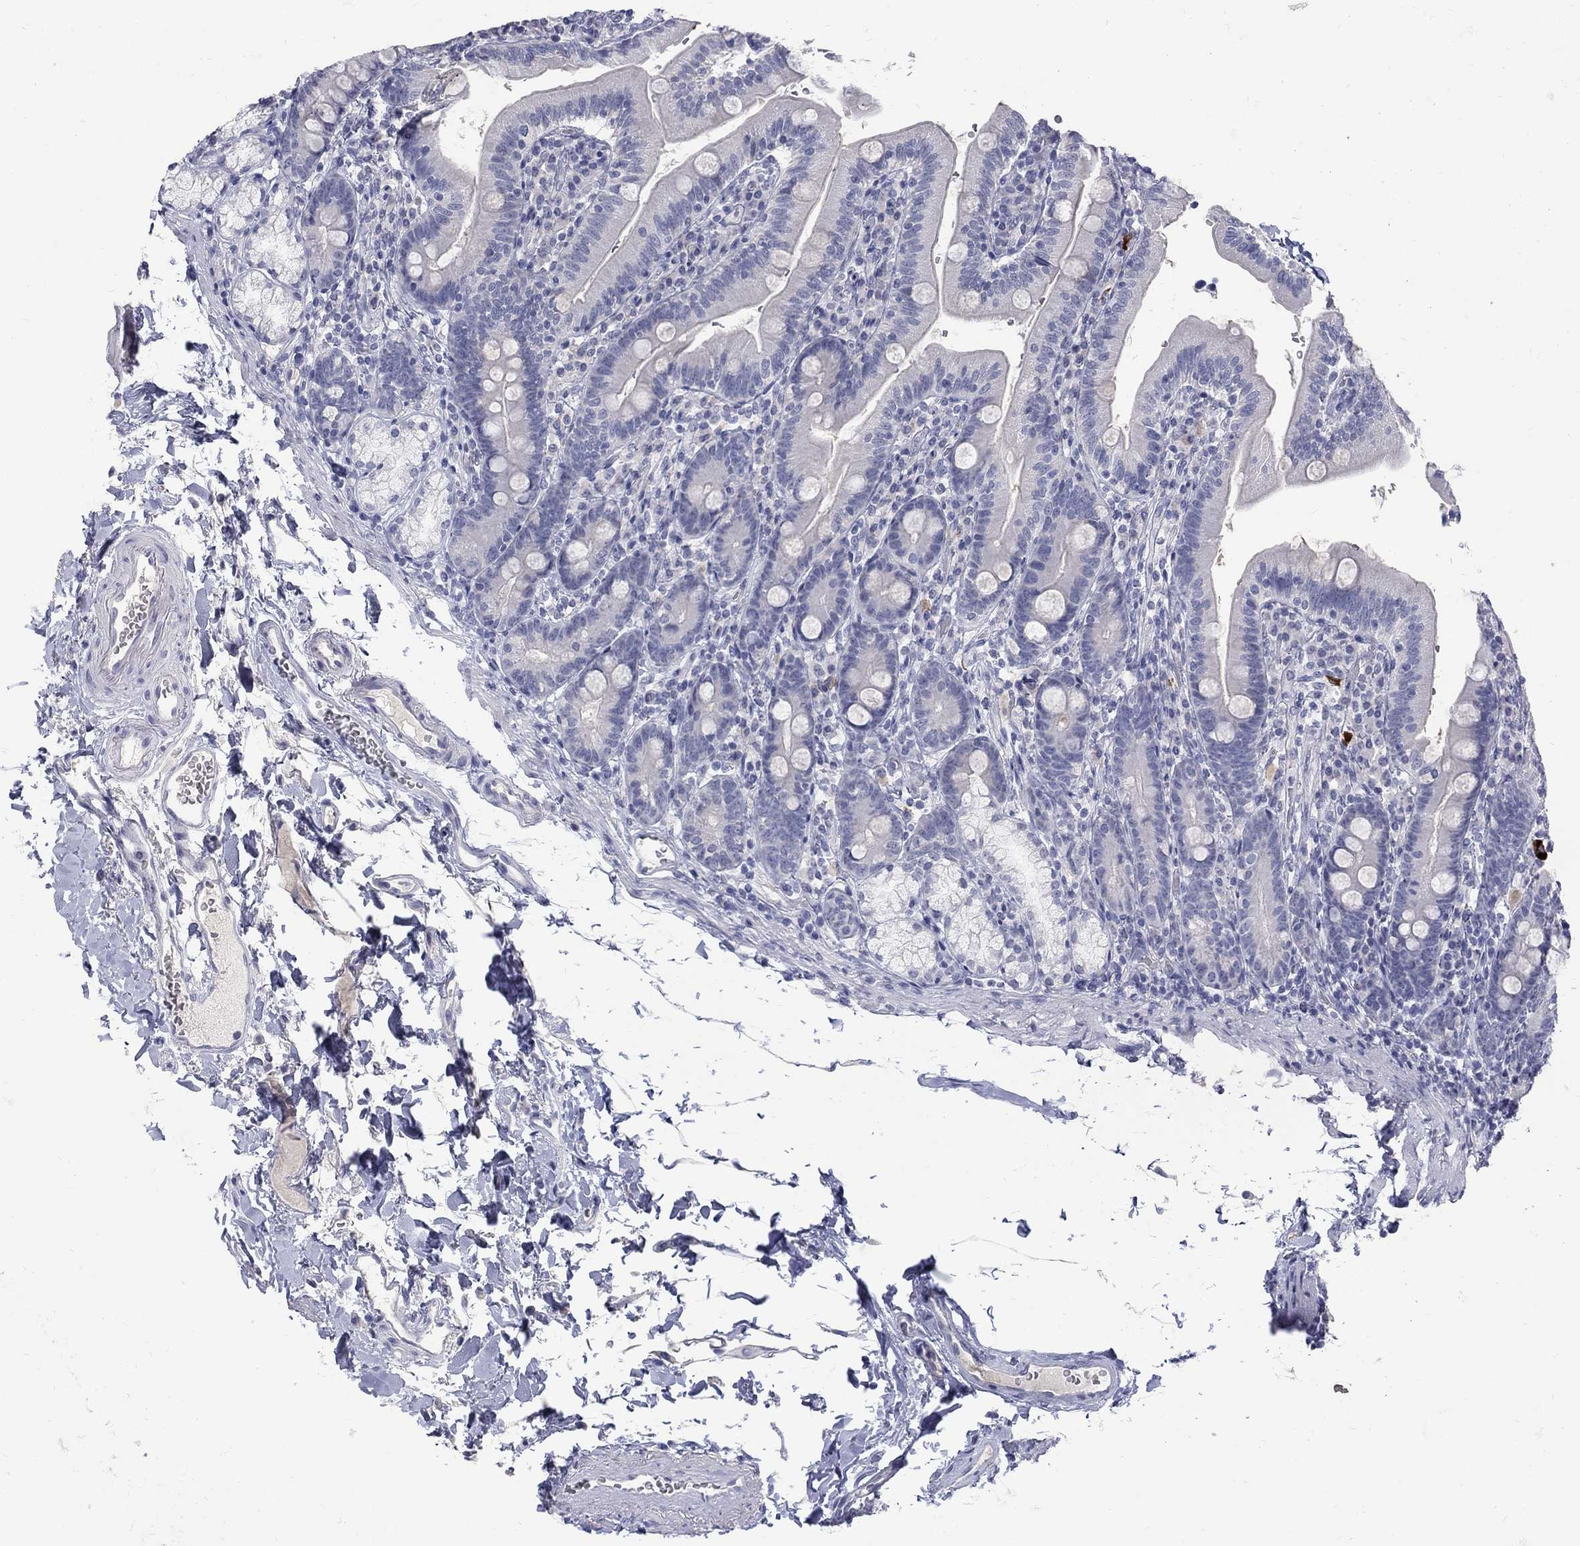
{"staining": {"intensity": "negative", "quantity": "none", "location": "none"}, "tissue": "duodenum", "cell_type": "Glandular cells", "image_type": "normal", "snomed": [{"axis": "morphology", "description": "Normal tissue, NOS"}, {"axis": "topography", "description": "Duodenum"}], "caption": "High power microscopy histopathology image of an immunohistochemistry (IHC) photomicrograph of normal duodenum, revealing no significant positivity in glandular cells.", "gene": "CTNND2", "patient": {"sex": "female", "age": 67}}